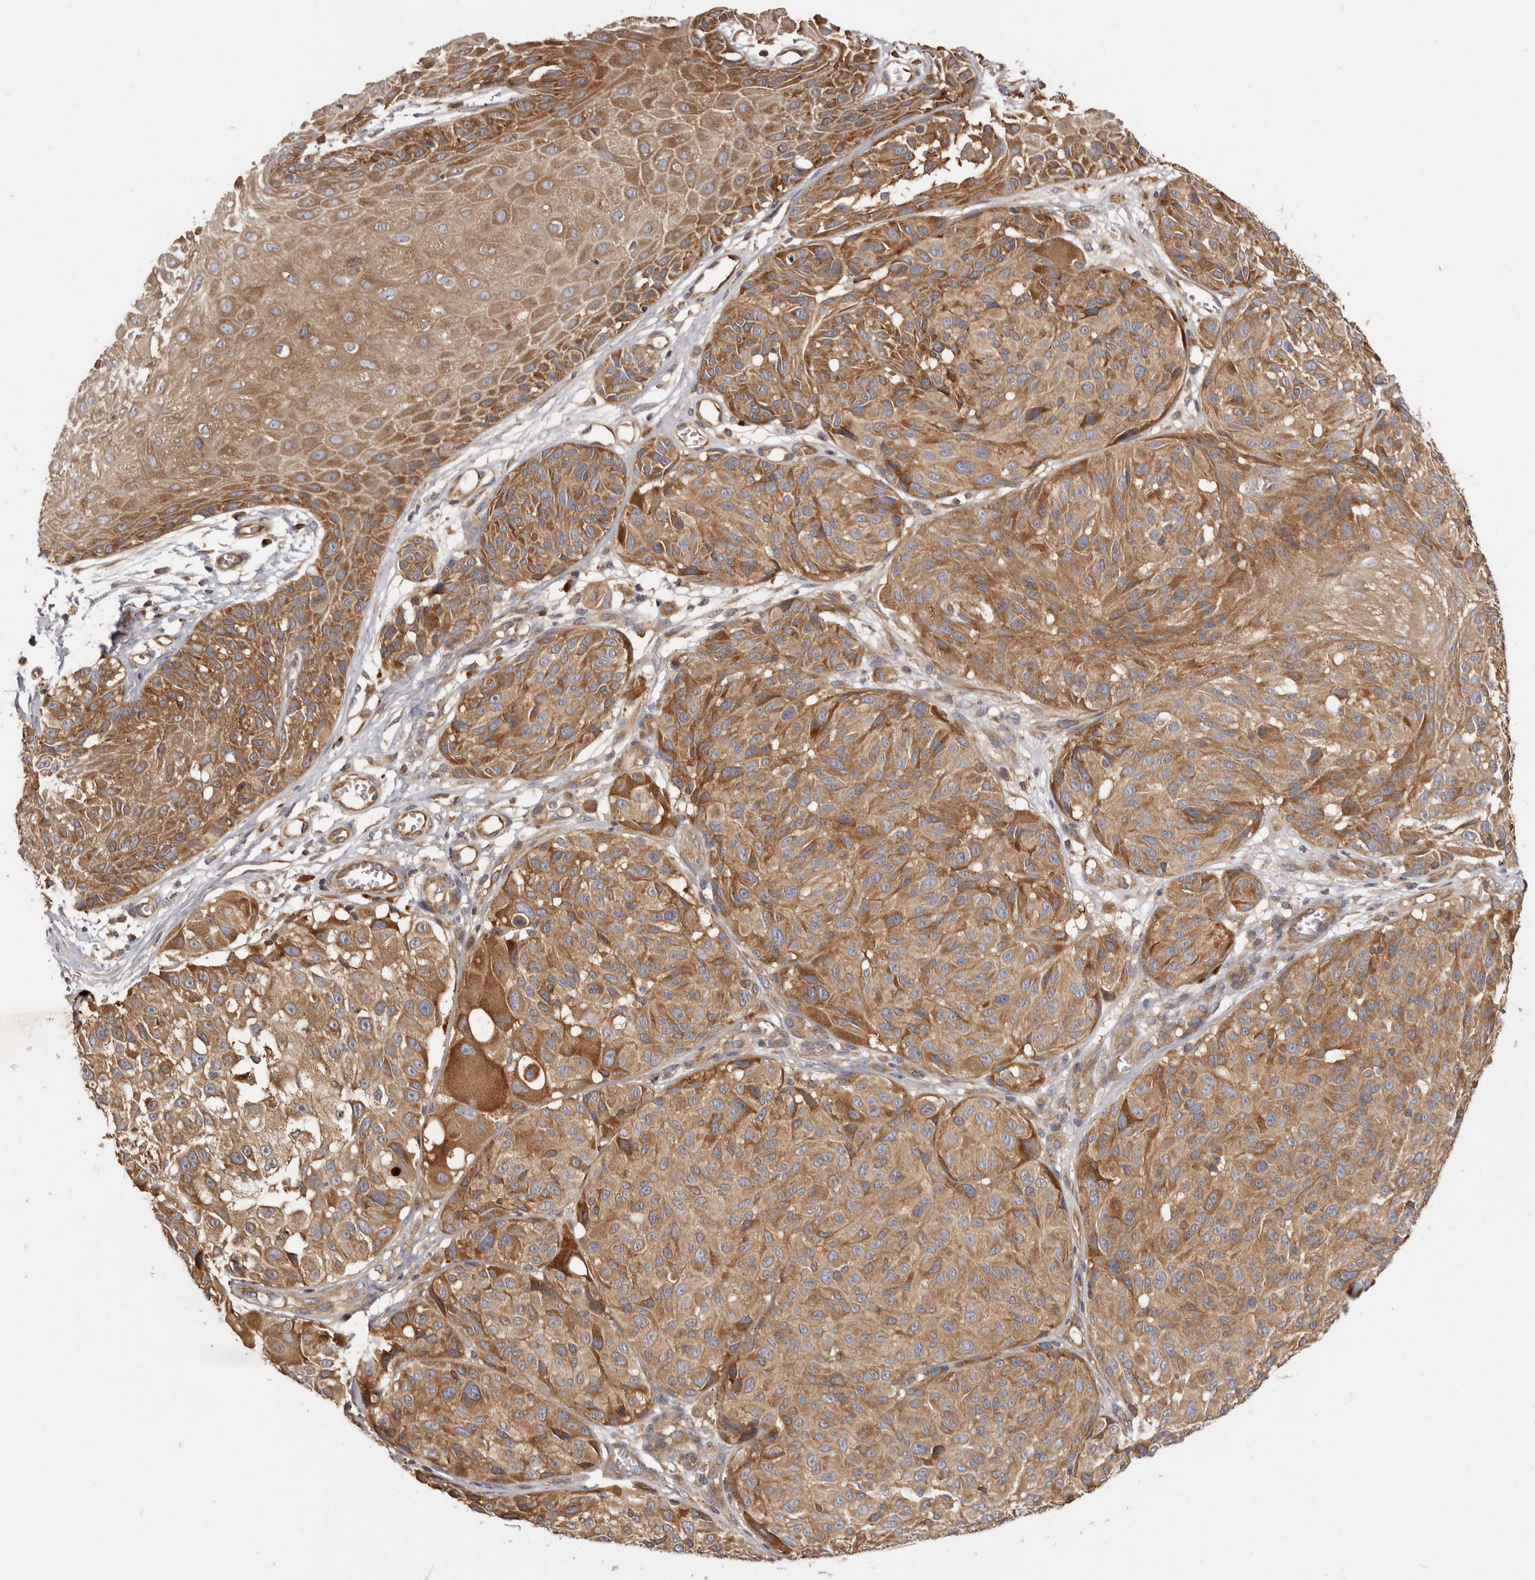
{"staining": {"intensity": "moderate", "quantity": ">75%", "location": "cytoplasmic/membranous"}, "tissue": "melanoma", "cell_type": "Tumor cells", "image_type": "cancer", "snomed": [{"axis": "morphology", "description": "Malignant melanoma, NOS"}, {"axis": "topography", "description": "Skin"}], "caption": "Immunohistochemistry of human malignant melanoma shows medium levels of moderate cytoplasmic/membranous positivity in approximately >75% of tumor cells. Using DAB (3,3'-diaminobenzidine) (brown) and hematoxylin (blue) stains, captured at high magnification using brightfield microscopy.", "gene": "ADAMTS20", "patient": {"sex": "male", "age": 83}}